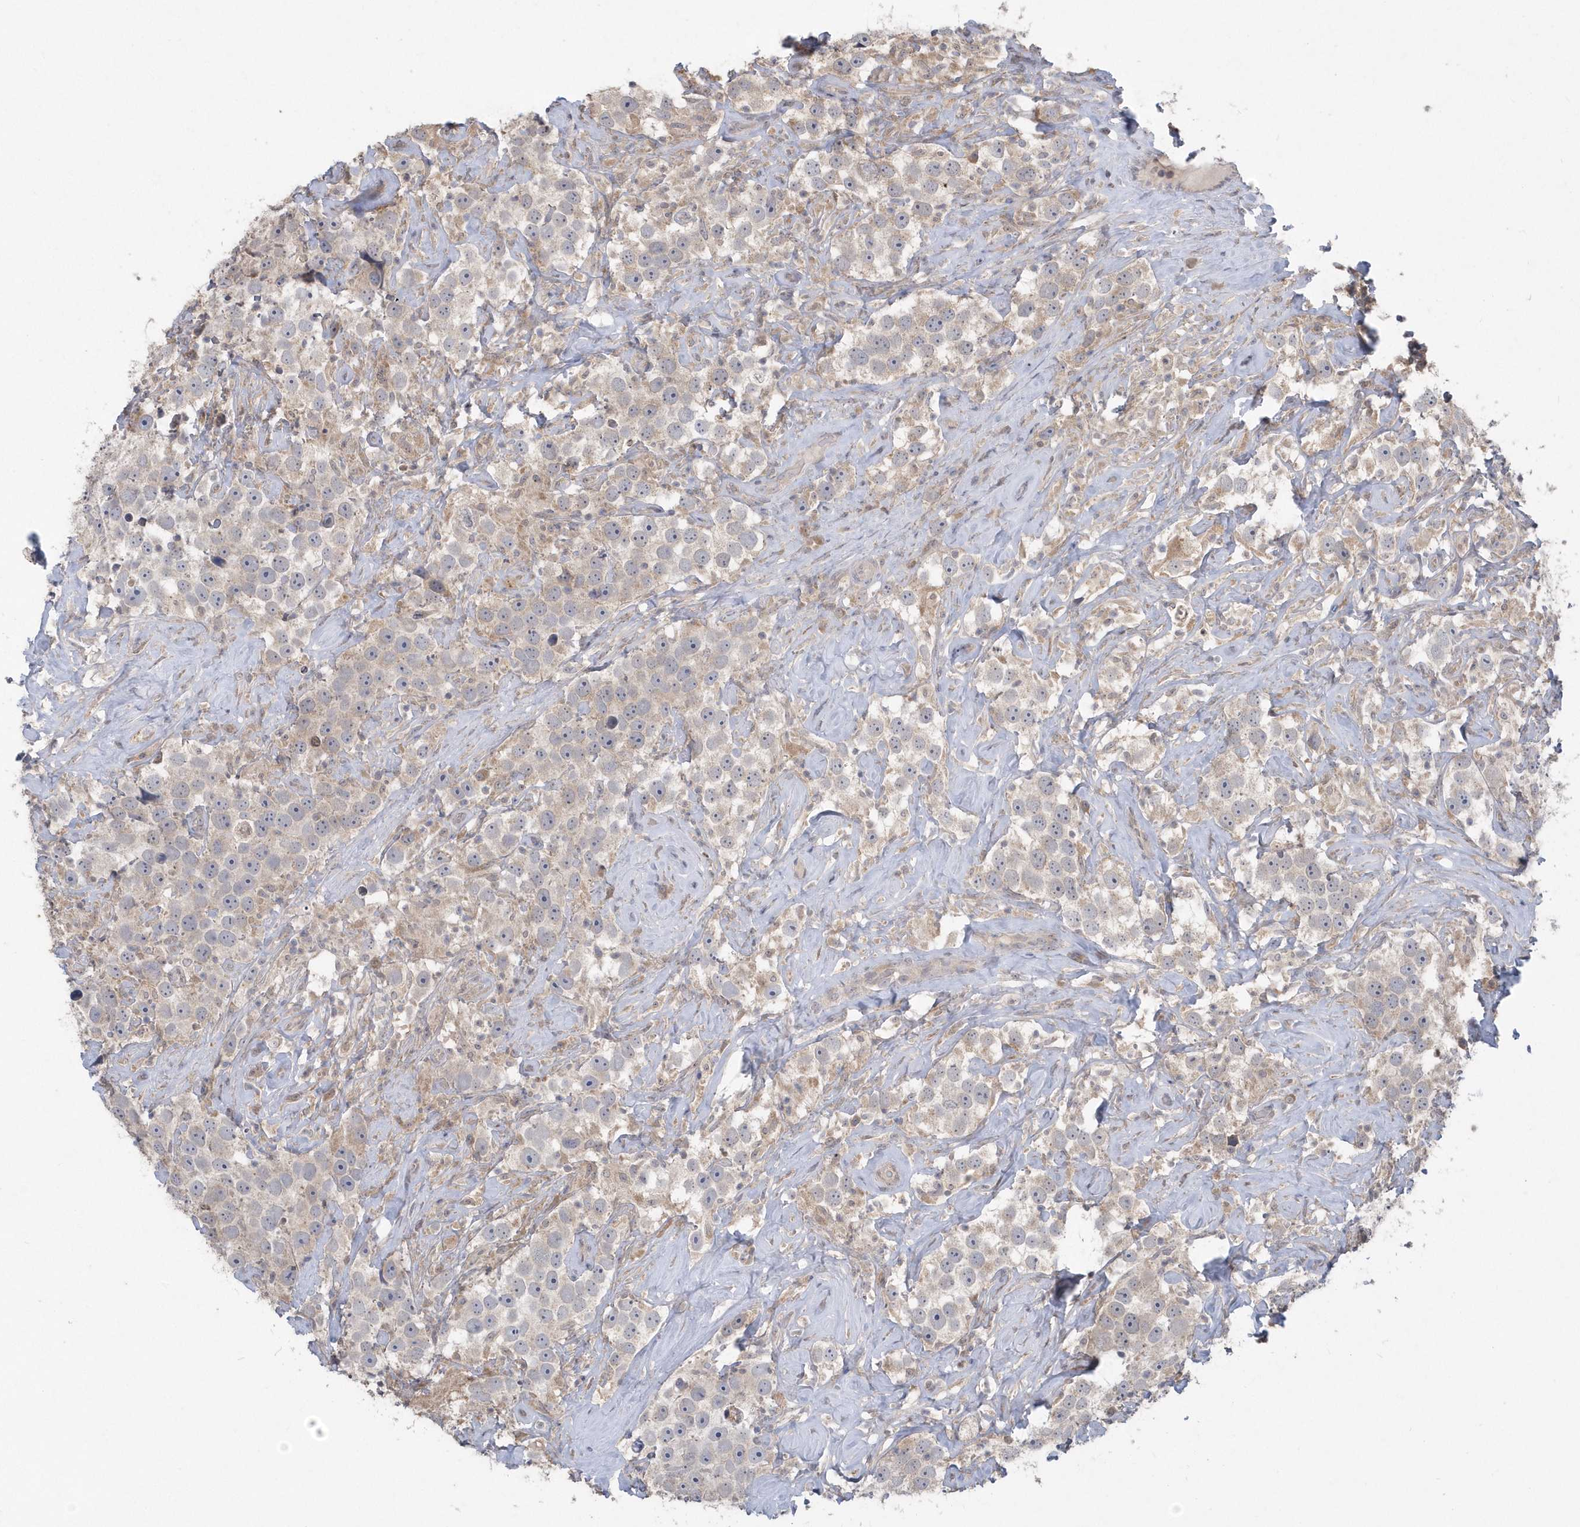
{"staining": {"intensity": "weak", "quantity": ">75%", "location": "cytoplasmic/membranous"}, "tissue": "testis cancer", "cell_type": "Tumor cells", "image_type": "cancer", "snomed": [{"axis": "morphology", "description": "Seminoma, NOS"}, {"axis": "topography", "description": "Testis"}], "caption": "Human testis cancer stained for a protein (brown) exhibits weak cytoplasmic/membranous positive positivity in about >75% of tumor cells.", "gene": "AKR7A2", "patient": {"sex": "male", "age": 49}}